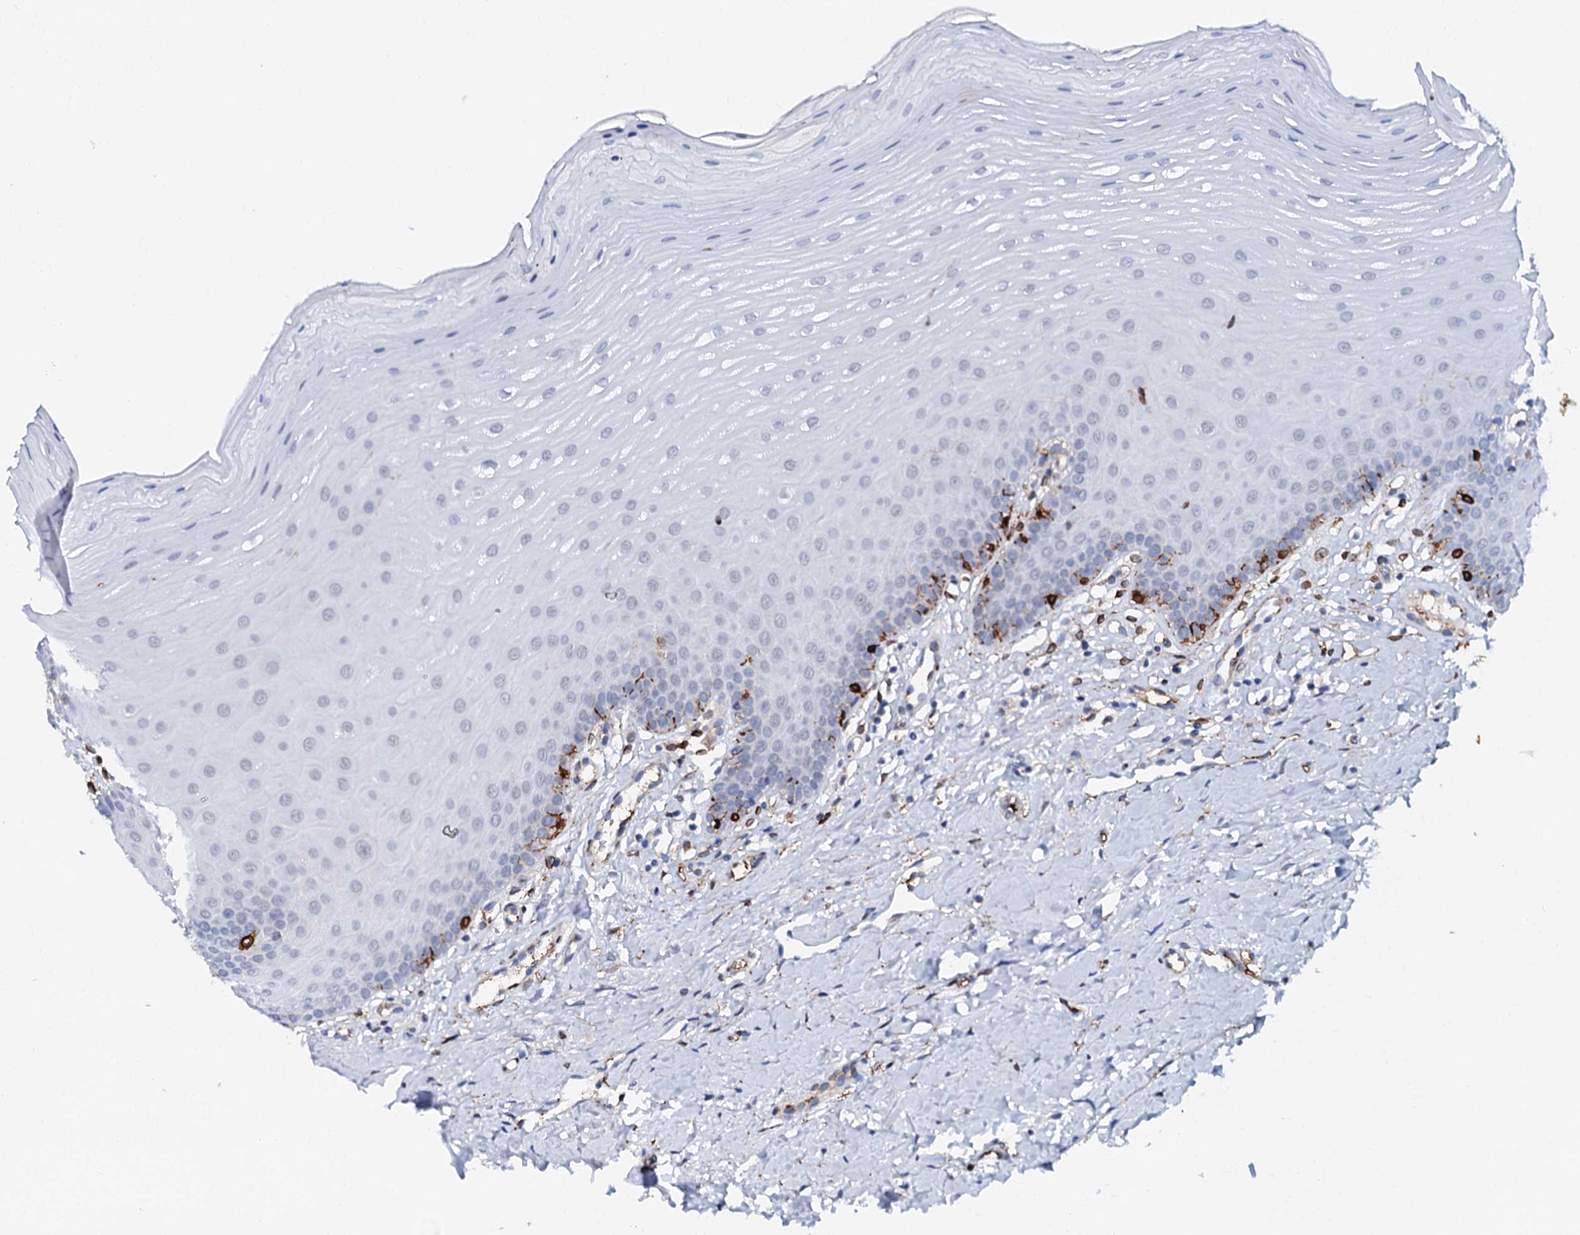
{"staining": {"intensity": "negative", "quantity": "none", "location": "none"}, "tissue": "oral mucosa", "cell_type": "Squamous epithelial cells", "image_type": "normal", "snomed": [{"axis": "morphology", "description": "Normal tissue, NOS"}, {"axis": "topography", "description": "Oral tissue"}], "caption": "The histopathology image reveals no significant positivity in squamous epithelial cells of oral mucosa.", "gene": "MED13L", "patient": {"sex": "female", "age": 39}}